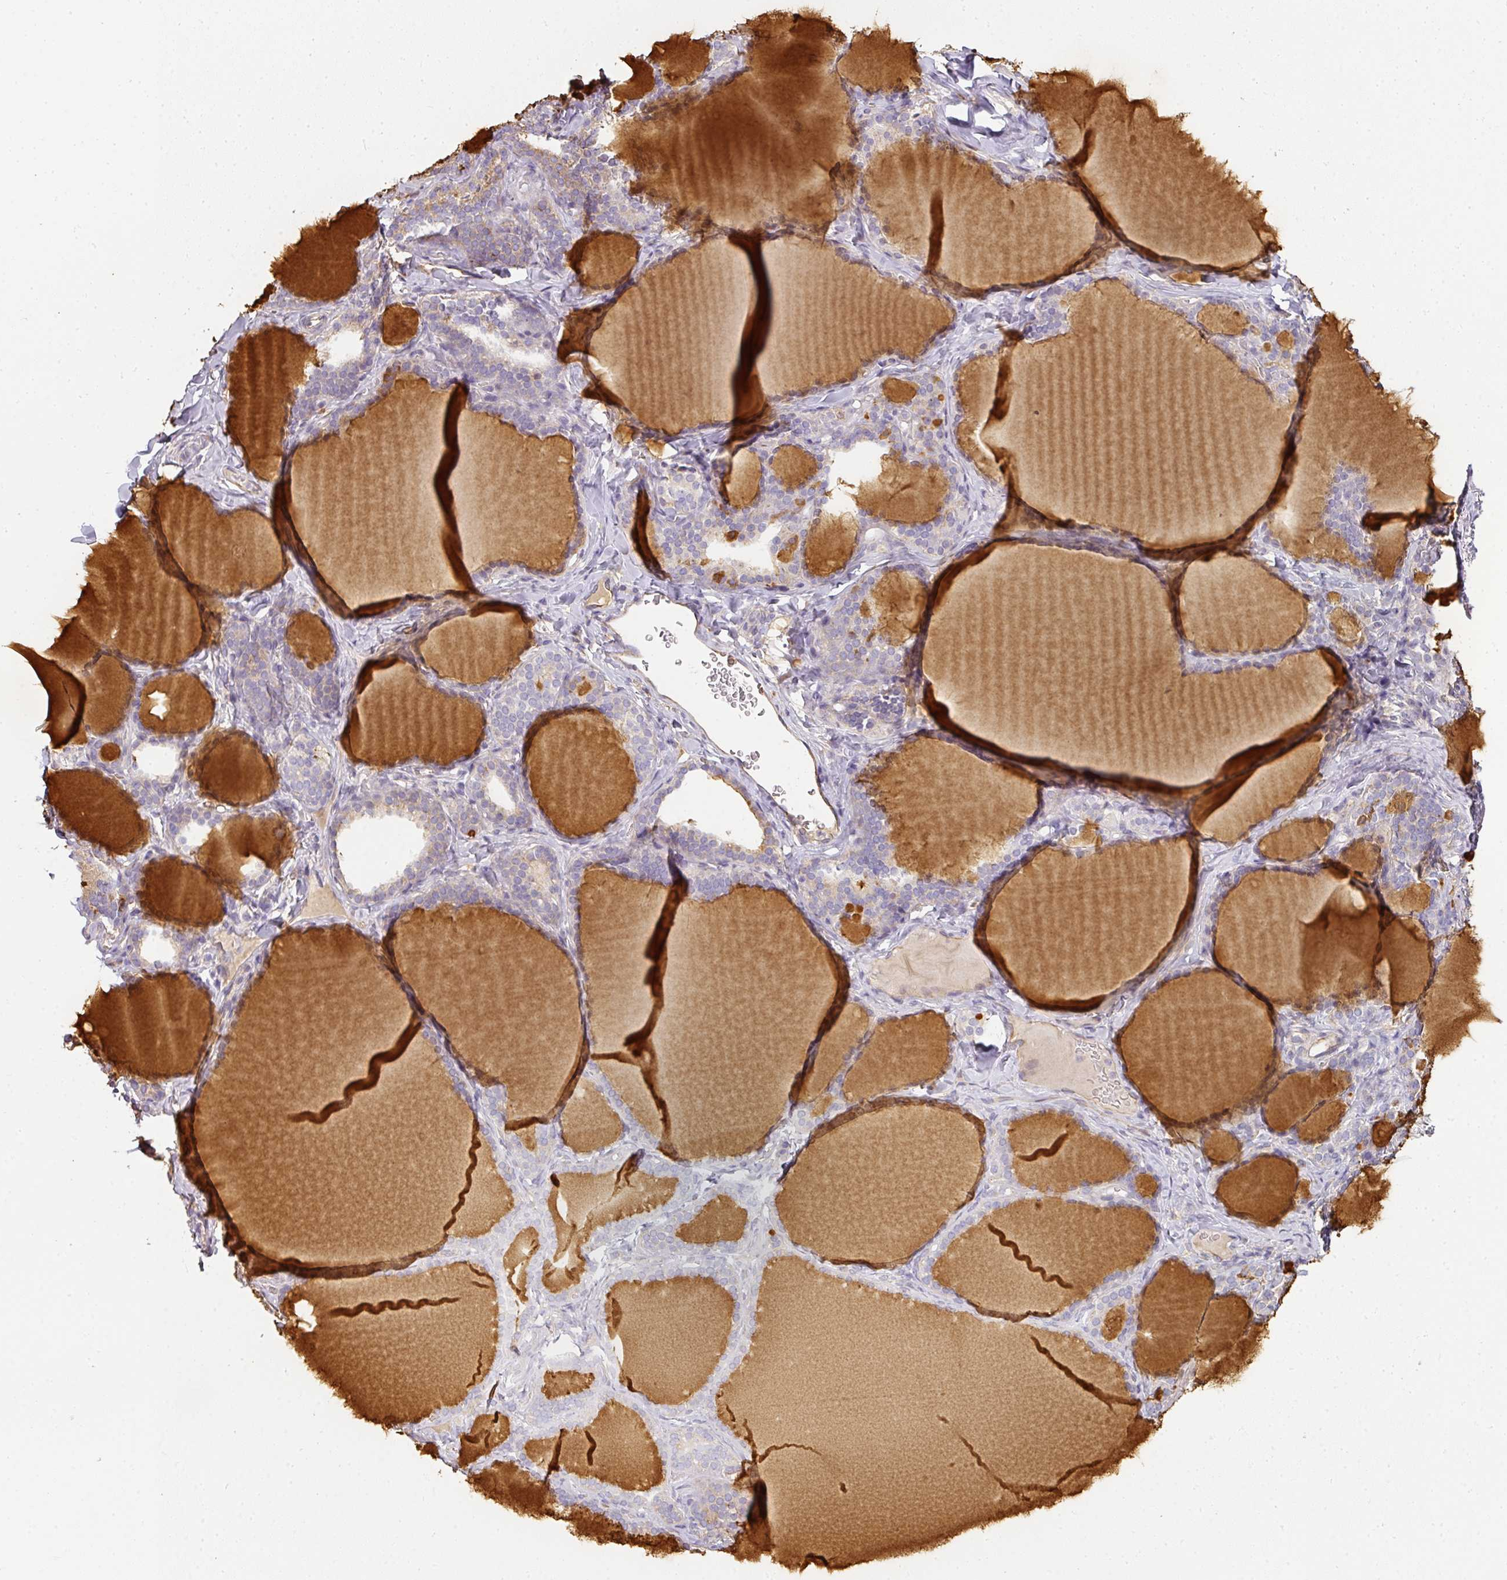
{"staining": {"intensity": "moderate", "quantity": "<25%", "location": "cytoplasmic/membranous"}, "tissue": "thyroid gland", "cell_type": "Glandular cells", "image_type": "normal", "snomed": [{"axis": "morphology", "description": "Normal tissue, NOS"}, {"axis": "topography", "description": "Thyroid gland"}], "caption": "Immunohistochemical staining of unremarkable human thyroid gland displays moderate cytoplasmic/membranous protein expression in approximately <25% of glandular cells. (DAB (3,3'-diaminobenzidine) IHC, brown staining for protein, blue staining for nuclei).", "gene": "ATP8B2", "patient": {"sex": "female", "age": 31}}